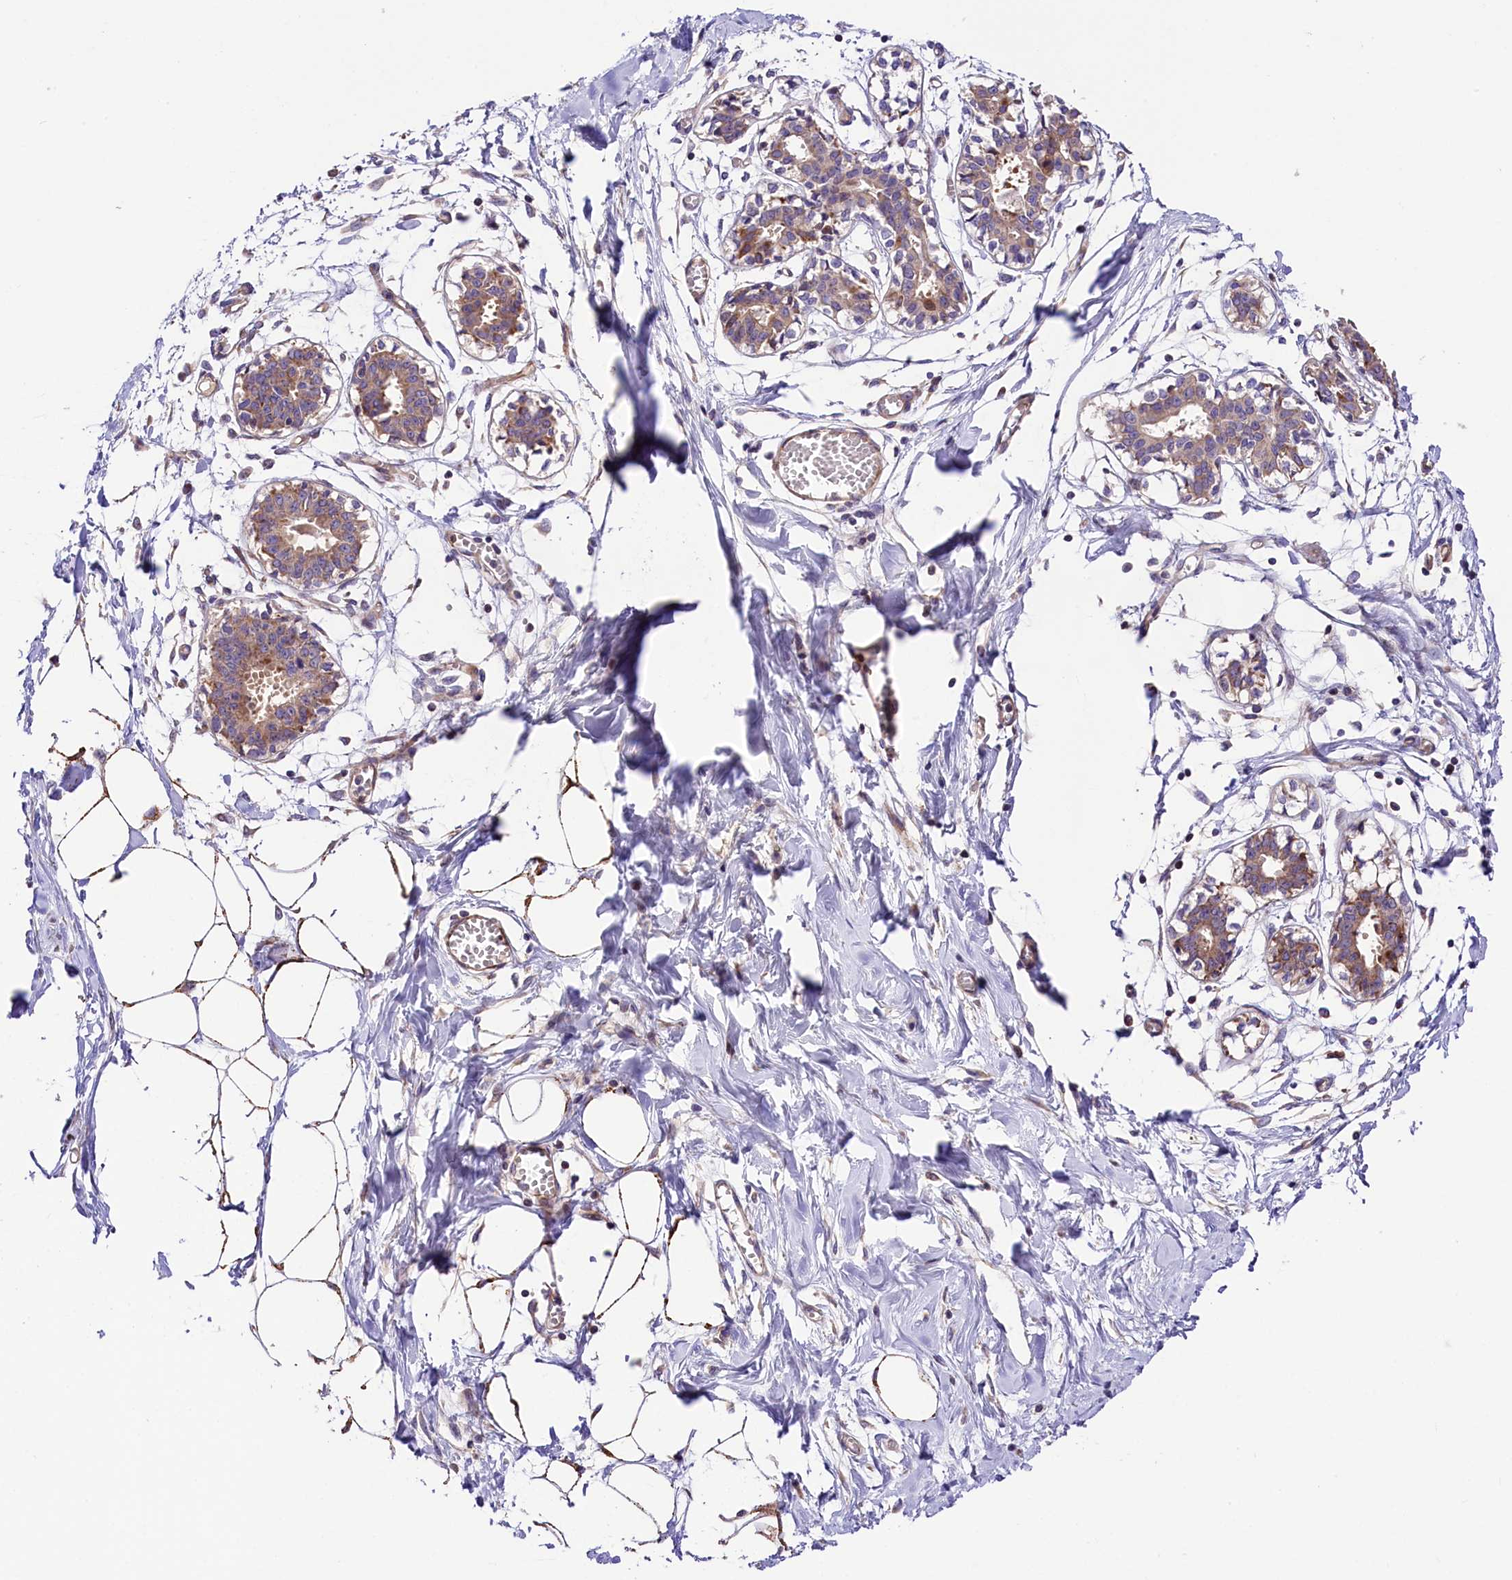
{"staining": {"intensity": "moderate", "quantity": ">75%", "location": "cytoplasmic/membranous"}, "tissue": "breast", "cell_type": "Adipocytes", "image_type": "normal", "snomed": [{"axis": "morphology", "description": "Normal tissue, NOS"}, {"axis": "topography", "description": "Breast"}], "caption": "This photomicrograph displays immunohistochemistry staining of normal human breast, with medium moderate cytoplasmic/membranous positivity in about >75% of adipocytes.", "gene": "ARMC6", "patient": {"sex": "female", "age": 27}}